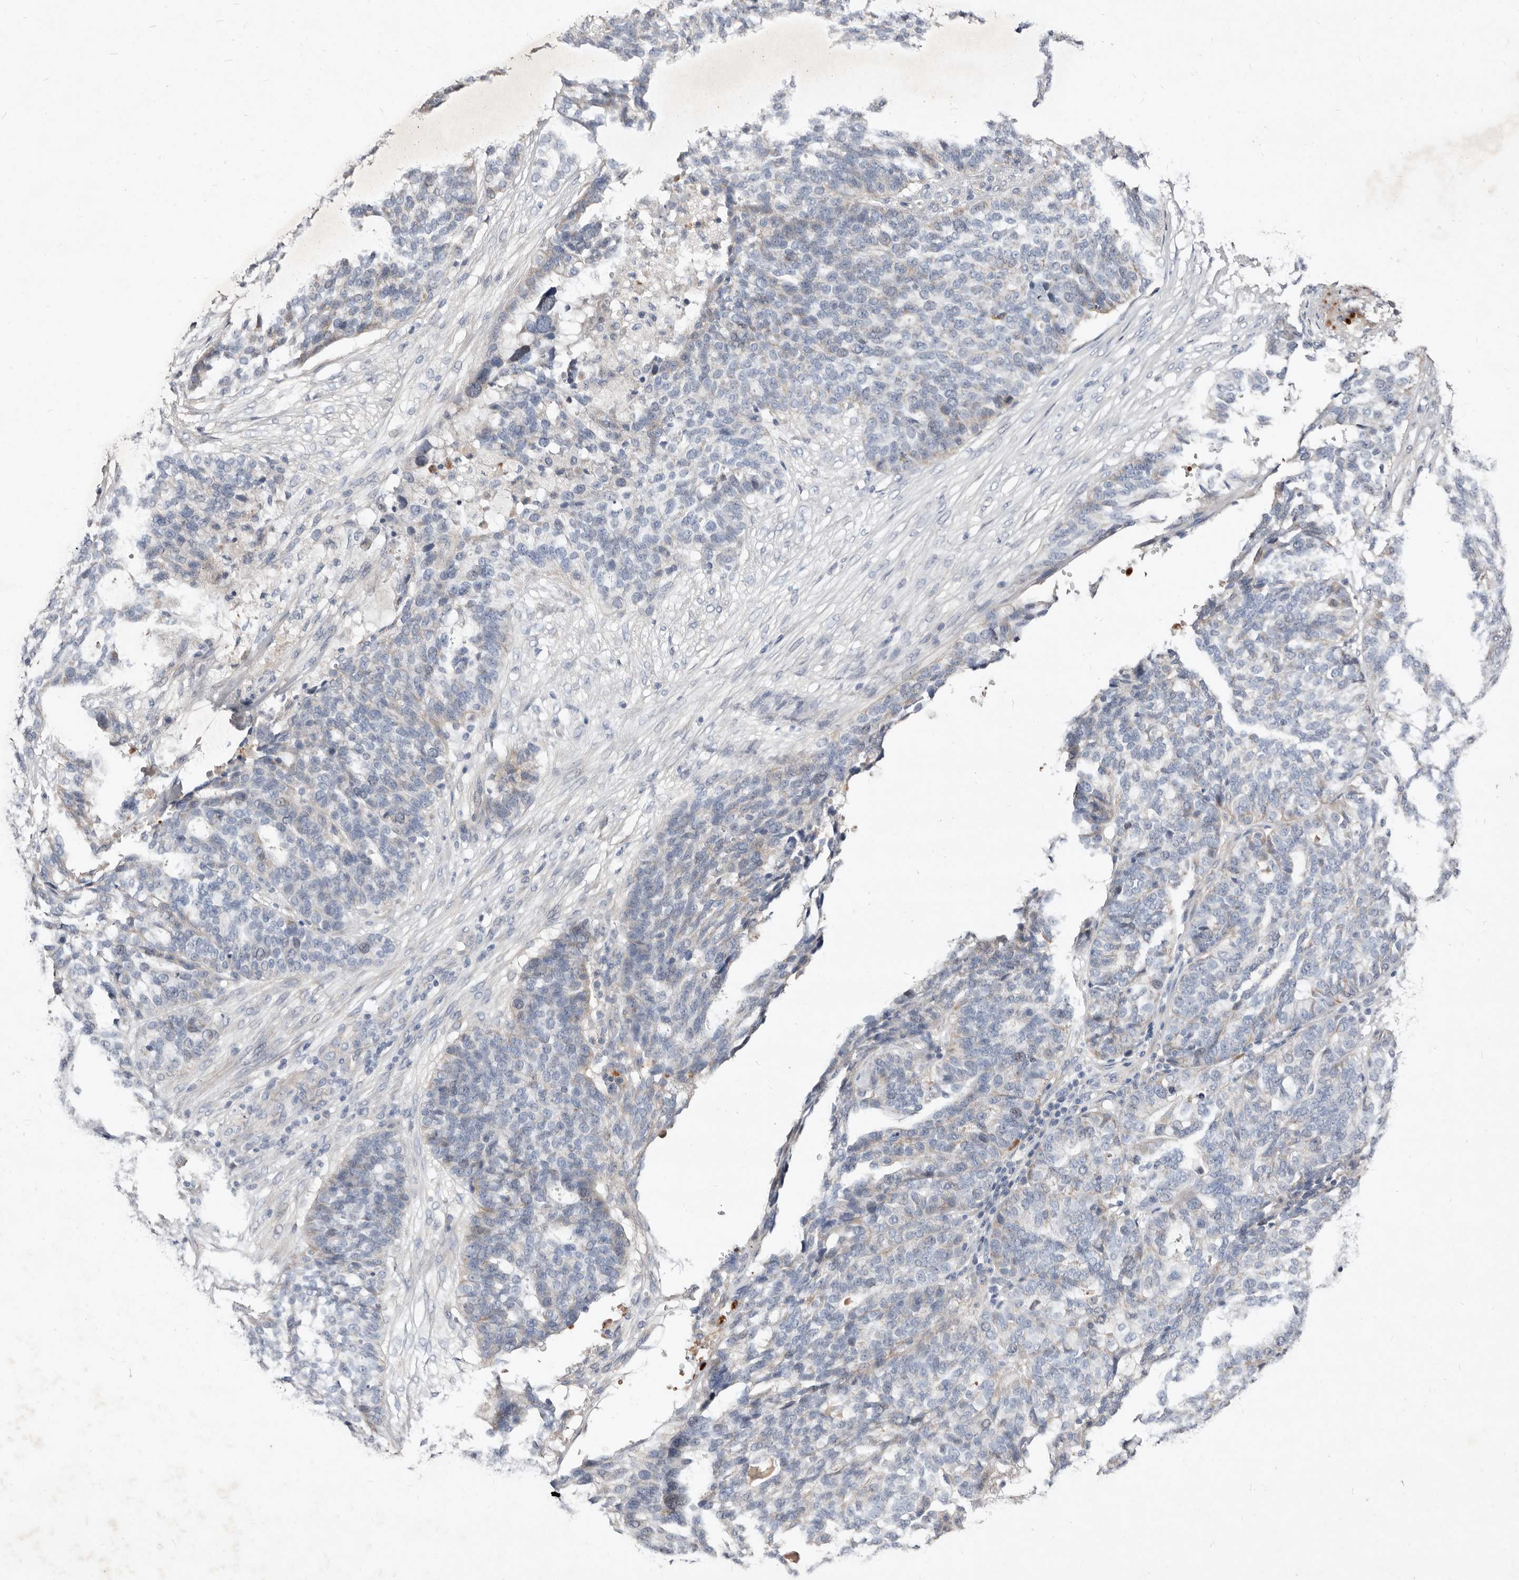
{"staining": {"intensity": "negative", "quantity": "none", "location": "none"}, "tissue": "ovarian cancer", "cell_type": "Tumor cells", "image_type": "cancer", "snomed": [{"axis": "morphology", "description": "Cystadenocarcinoma, serous, NOS"}, {"axis": "topography", "description": "Ovary"}], "caption": "IHC image of neoplastic tissue: ovarian serous cystadenocarcinoma stained with DAB (3,3'-diaminobenzidine) shows no significant protein staining in tumor cells.", "gene": "SLC25A20", "patient": {"sex": "female", "age": 59}}